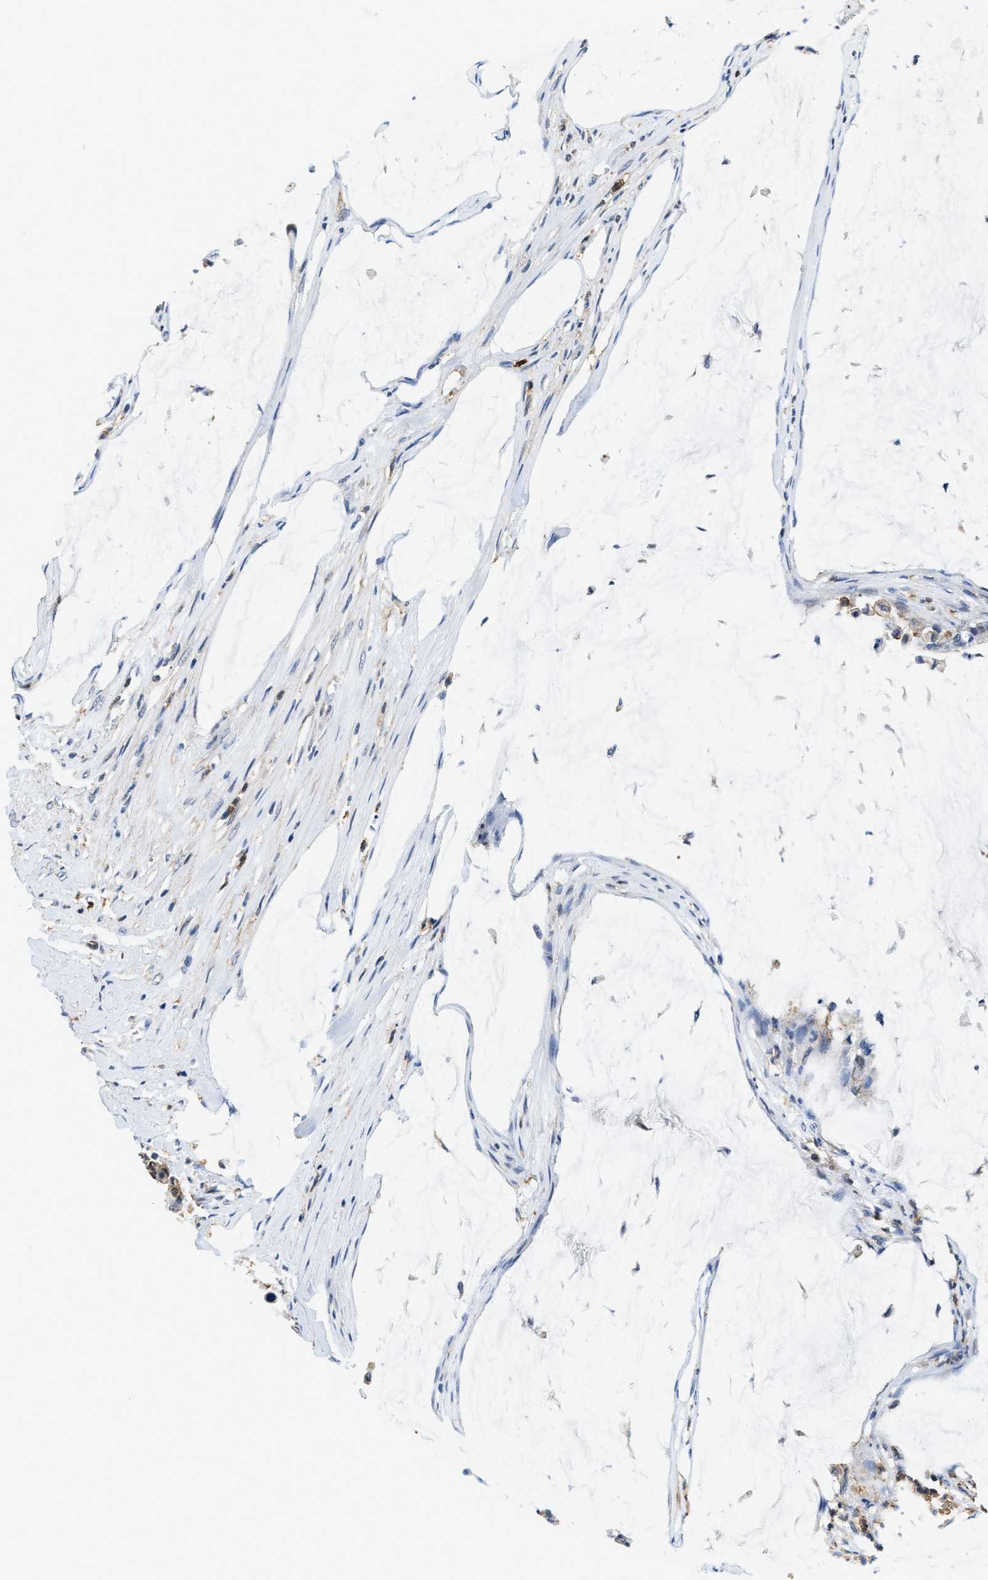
{"staining": {"intensity": "moderate", "quantity": "<25%", "location": "cytoplasmic/membranous"}, "tissue": "pancreatic cancer", "cell_type": "Tumor cells", "image_type": "cancer", "snomed": [{"axis": "morphology", "description": "Adenocarcinoma, NOS"}, {"axis": "topography", "description": "Pancreas"}], "caption": "Protein expression analysis of human pancreatic adenocarcinoma reveals moderate cytoplasmic/membranous positivity in about <25% of tumor cells.", "gene": "GSN", "patient": {"sex": "male", "age": 41}}